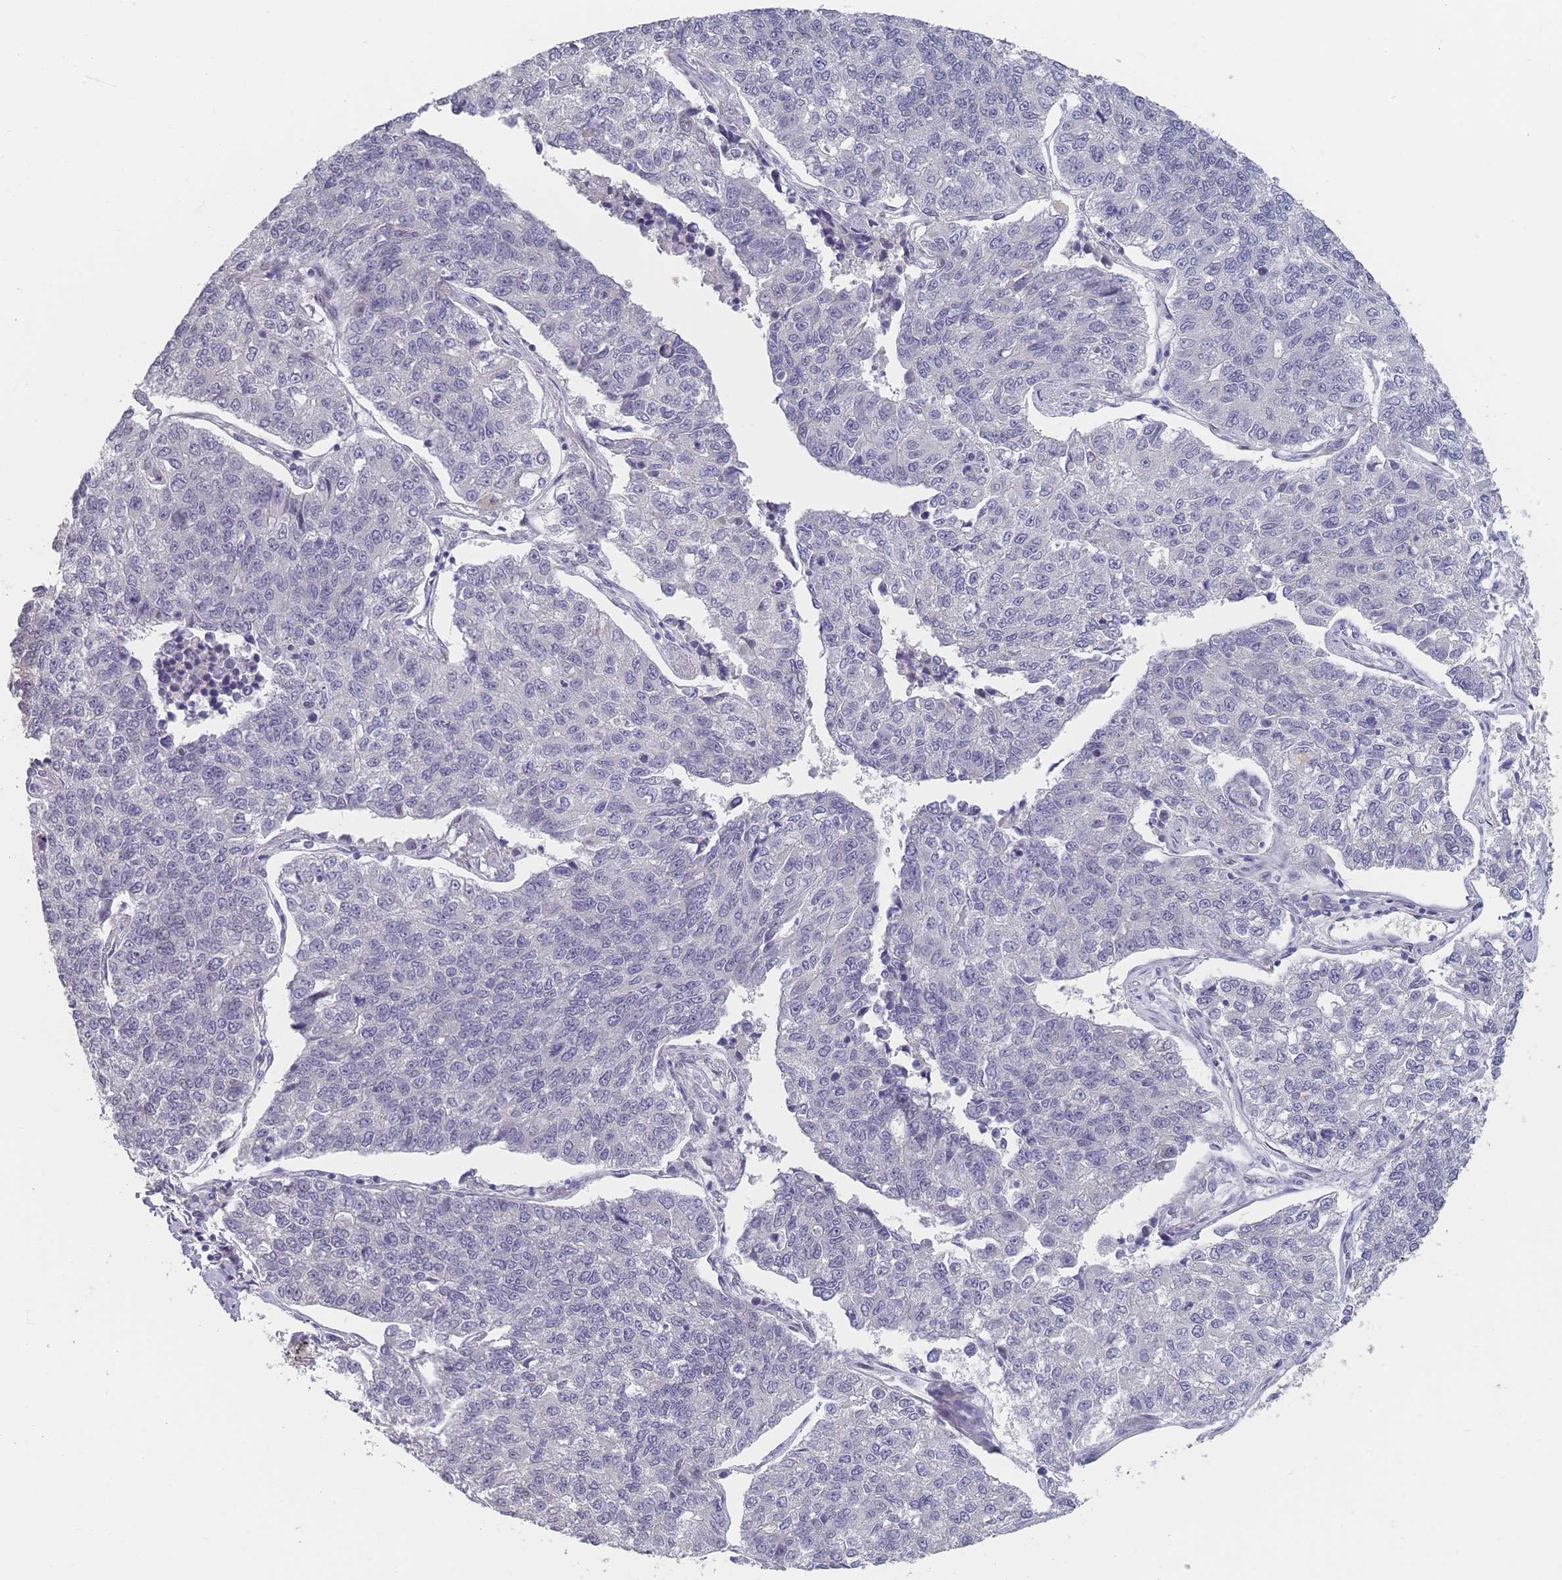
{"staining": {"intensity": "negative", "quantity": "none", "location": "none"}, "tissue": "lung cancer", "cell_type": "Tumor cells", "image_type": "cancer", "snomed": [{"axis": "morphology", "description": "Adenocarcinoma, NOS"}, {"axis": "topography", "description": "Lung"}], "caption": "Immunohistochemistry micrograph of adenocarcinoma (lung) stained for a protein (brown), which demonstrates no positivity in tumor cells.", "gene": "ANKRD10", "patient": {"sex": "male", "age": 49}}